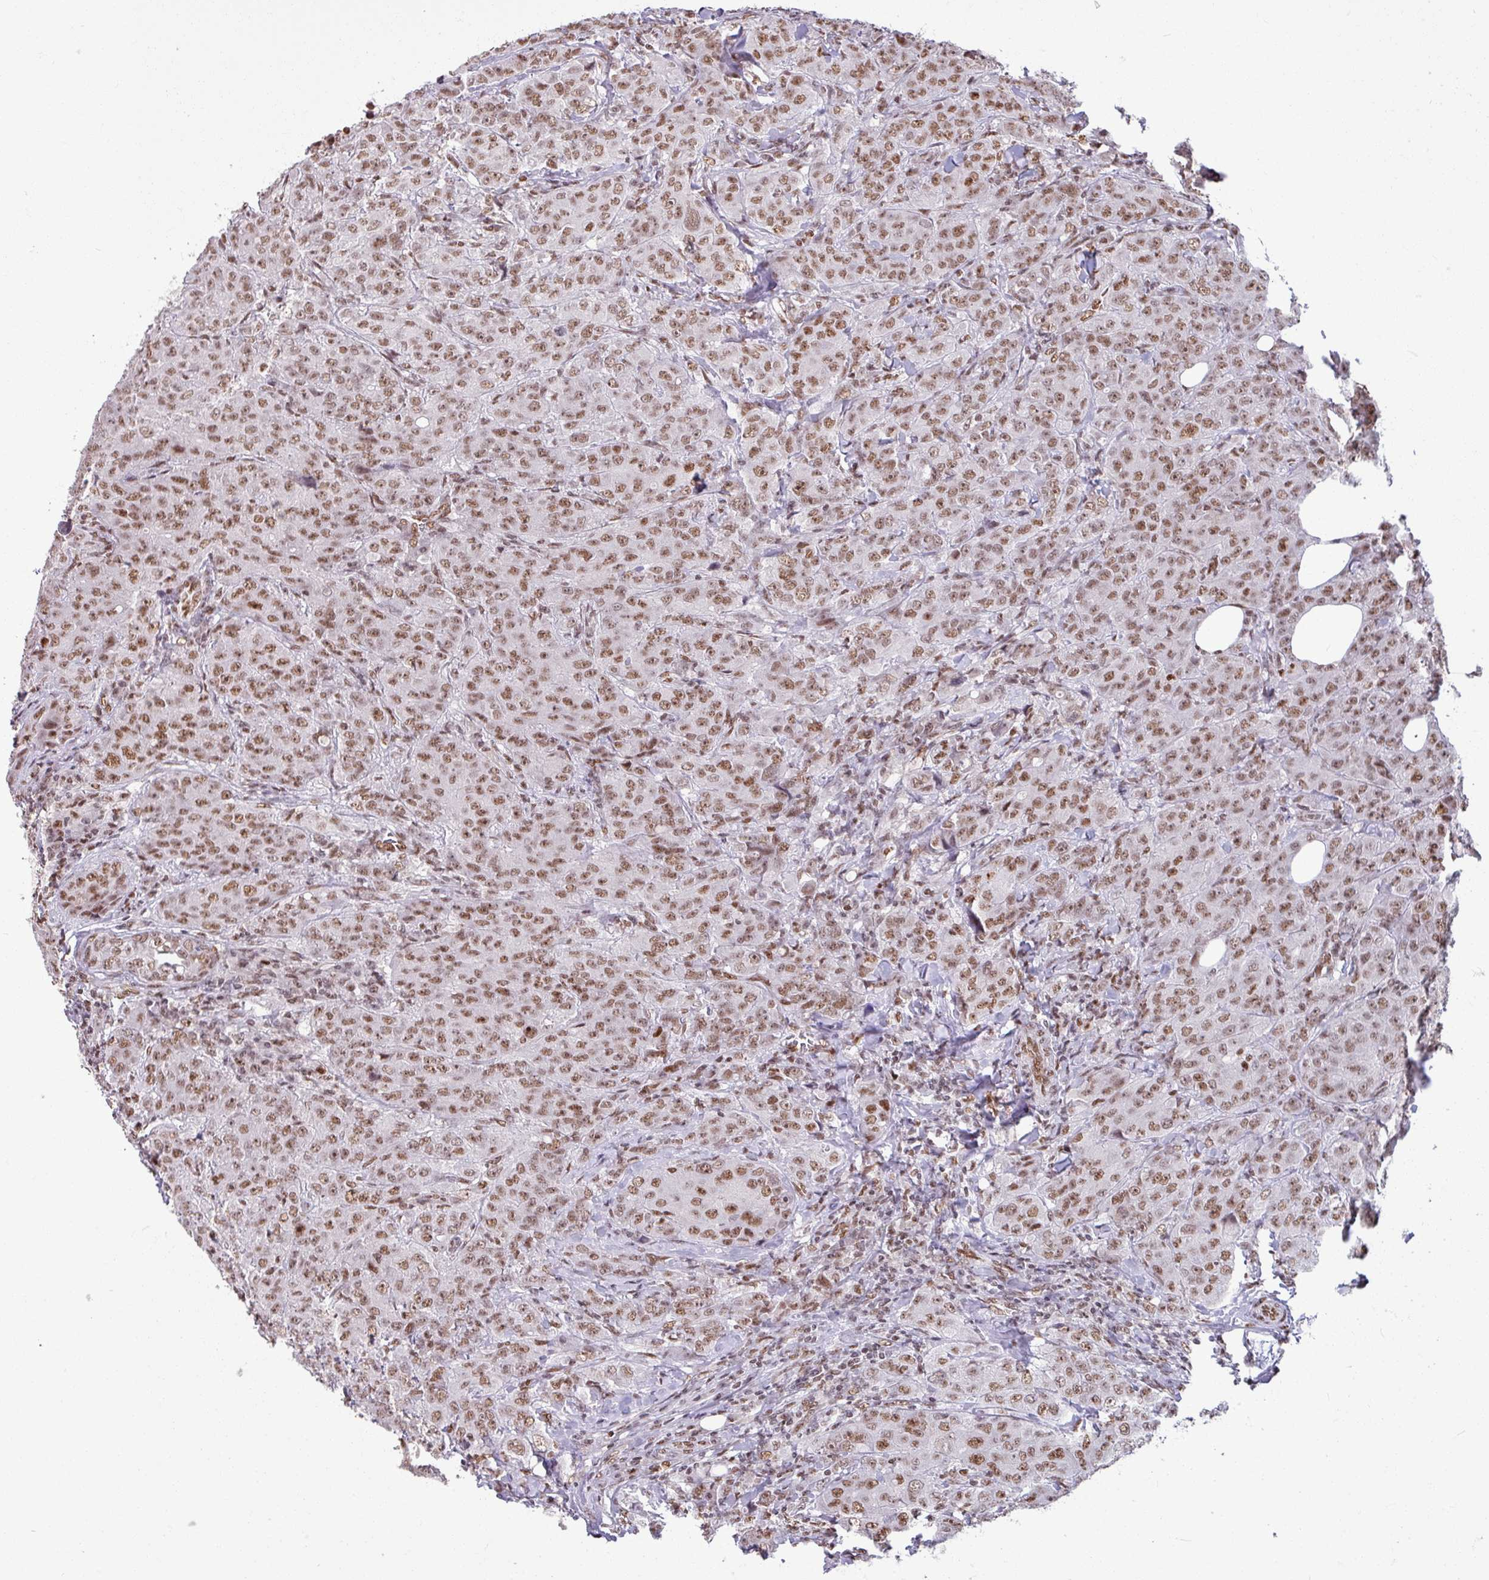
{"staining": {"intensity": "moderate", "quantity": ">75%", "location": "nuclear"}, "tissue": "breast cancer", "cell_type": "Tumor cells", "image_type": "cancer", "snomed": [{"axis": "morphology", "description": "Duct carcinoma"}, {"axis": "topography", "description": "Breast"}], "caption": "Immunohistochemical staining of breast intraductal carcinoma demonstrates medium levels of moderate nuclear protein expression in approximately >75% of tumor cells. The protein of interest is stained brown, and the nuclei are stained in blue (DAB (3,3'-diaminobenzidine) IHC with brightfield microscopy, high magnification).", "gene": "TDG", "patient": {"sex": "female", "age": 43}}